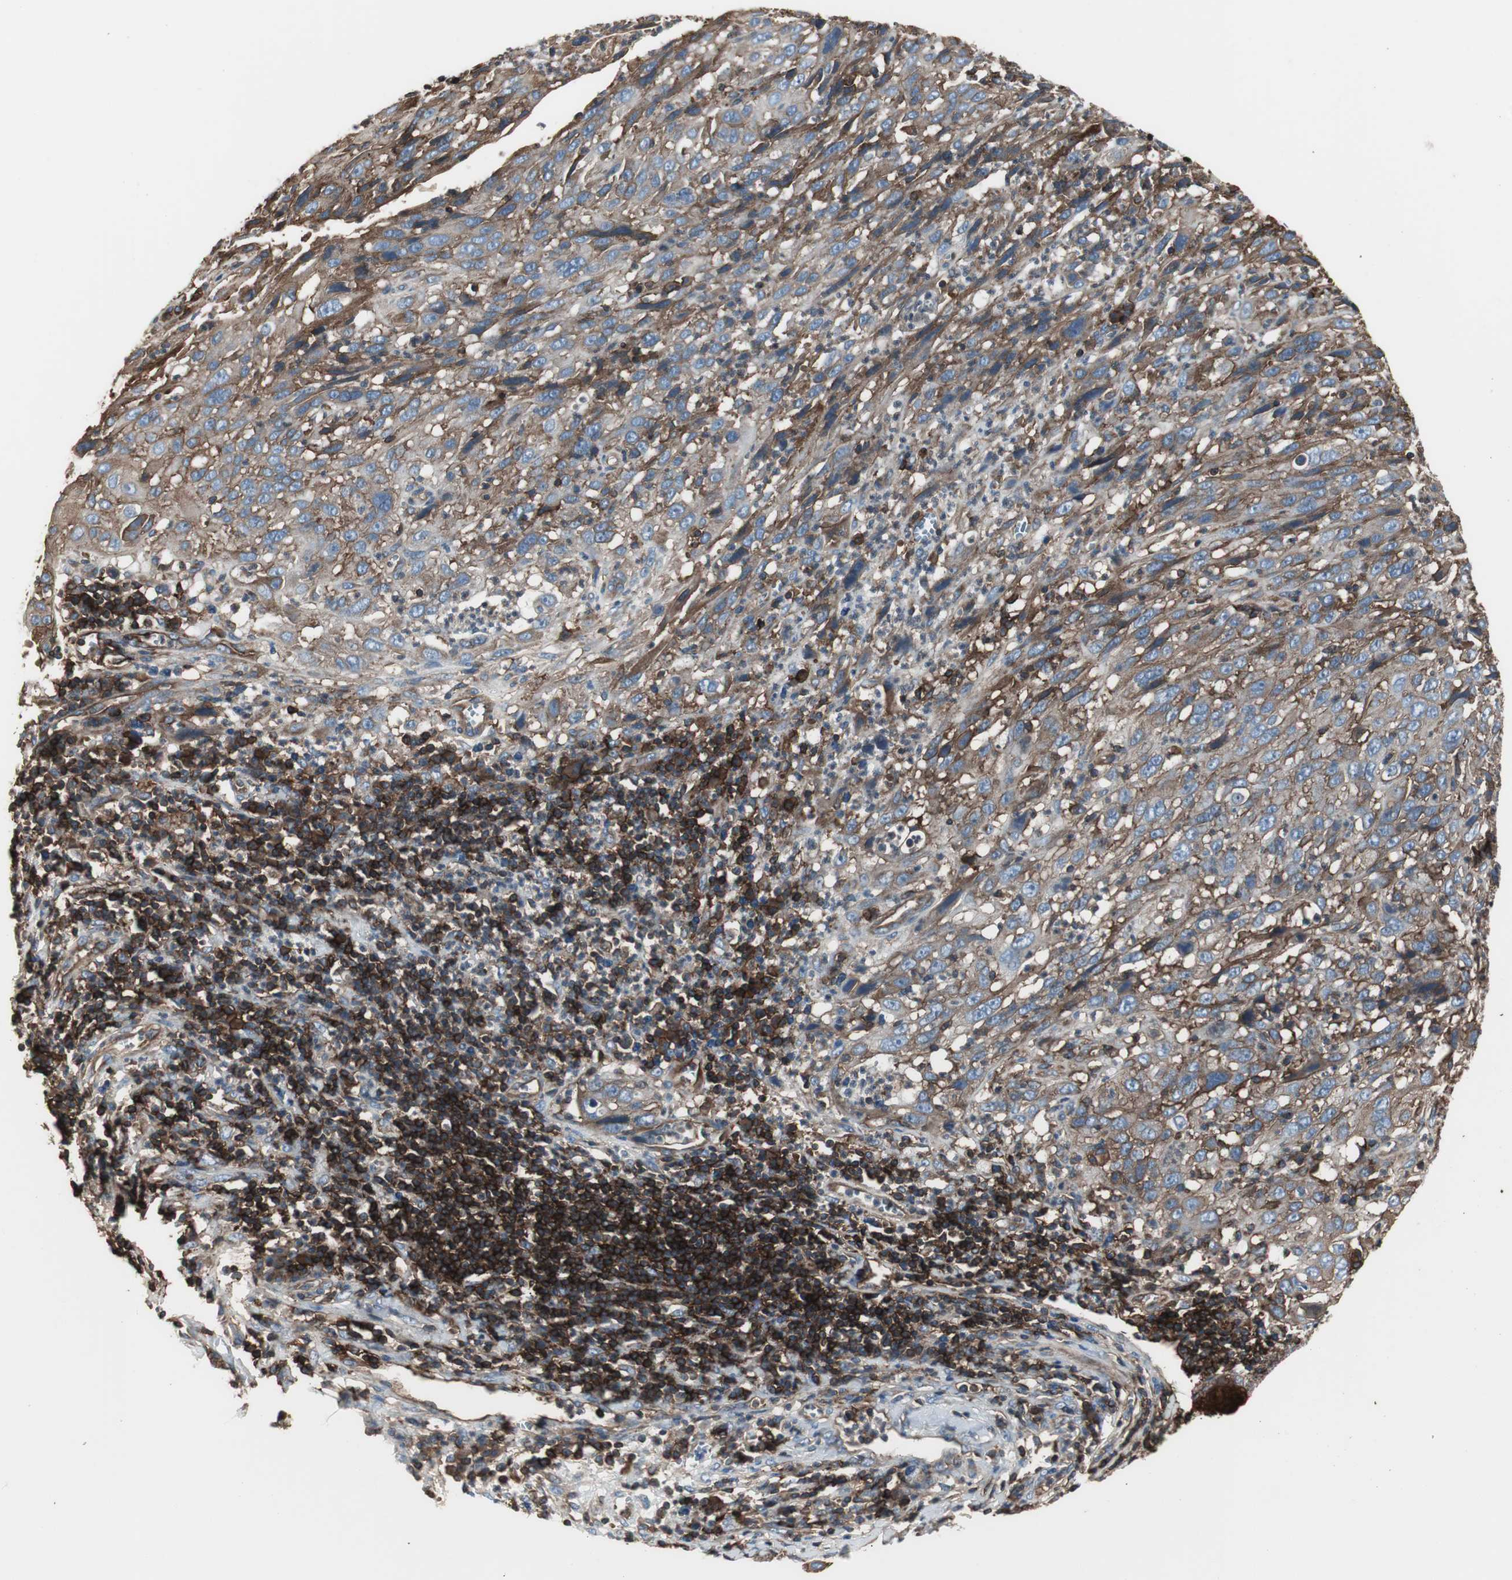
{"staining": {"intensity": "strong", "quantity": ">75%", "location": "cytoplasmic/membranous"}, "tissue": "cervical cancer", "cell_type": "Tumor cells", "image_type": "cancer", "snomed": [{"axis": "morphology", "description": "Squamous cell carcinoma, NOS"}, {"axis": "topography", "description": "Cervix"}], "caption": "Human cervical cancer (squamous cell carcinoma) stained with a protein marker displays strong staining in tumor cells.", "gene": "B2M", "patient": {"sex": "female", "age": 32}}